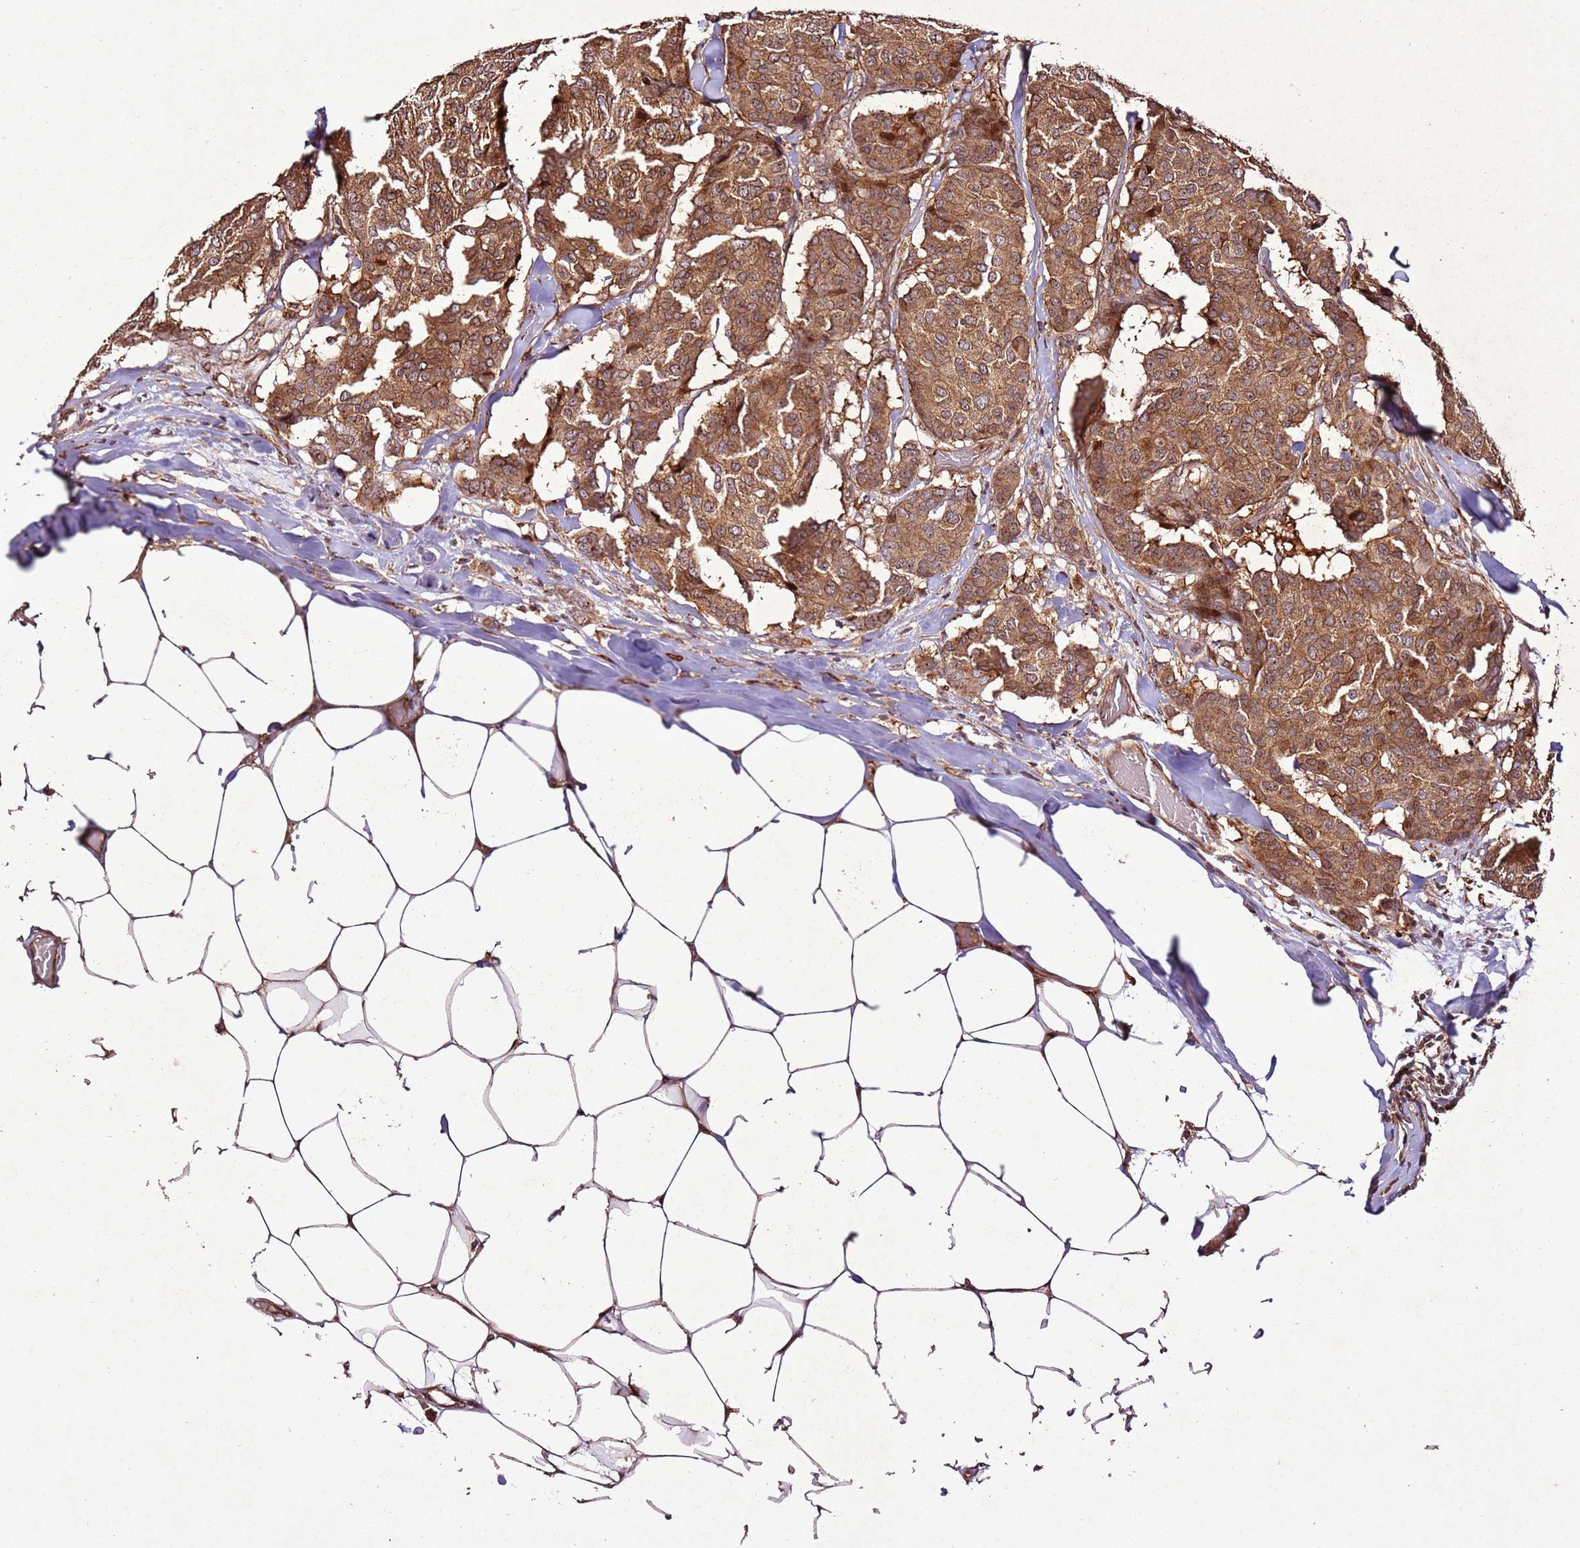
{"staining": {"intensity": "moderate", "quantity": ">75%", "location": "cytoplasmic/membranous"}, "tissue": "breast cancer", "cell_type": "Tumor cells", "image_type": "cancer", "snomed": [{"axis": "morphology", "description": "Duct carcinoma"}, {"axis": "topography", "description": "Breast"}], "caption": "Immunohistochemical staining of human breast cancer (invasive ductal carcinoma) reveals moderate cytoplasmic/membranous protein expression in approximately >75% of tumor cells. The protein is stained brown, and the nuclei are stained in blue (DAB (3,3'-diaminobenzidine) IHC with brightfield microscopy, high magnification).", "gene": "PTMA", "patient": {"sex": "female", "age": 75}}